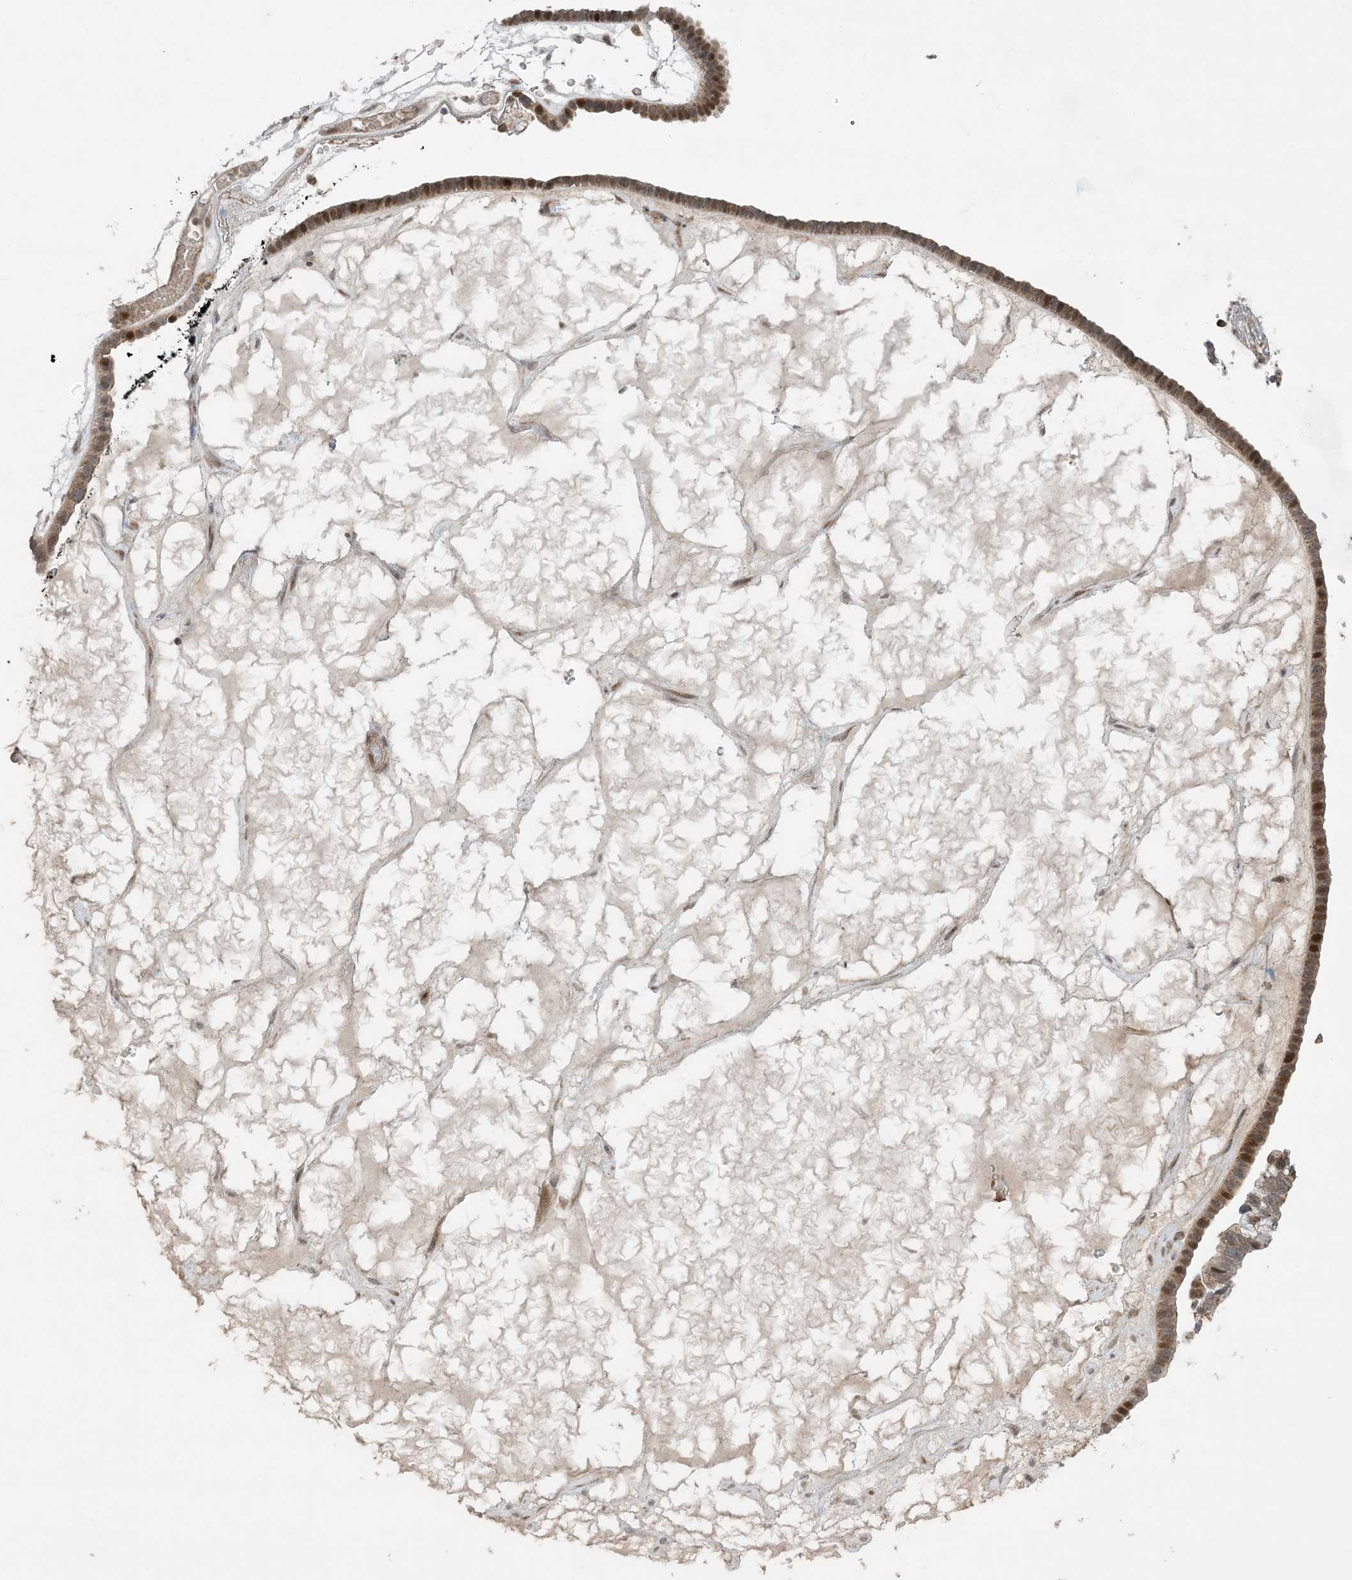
{"staining": {"intensity": "moderate", "quantity": "25%-75%", "location": "nuclear"}, "tissue": "ovarian cancer", "cell_type": "Tumor cells", "image_type": "cancer", "snomed": [{"axis": "morphology", "description": "Cystadenocarcinoma, serous, NOS"}, {"axis": "topography", "description": "Ovary"}], "caption": "Protein analysis of serous cystadenocarcinoma (ovarian) tissue demonstrates moderate nuclear expression in approximately 25%-75% of tumor cells.", "gene": "PHLDB2", "patient": {"sex": "female", "age": 56}}